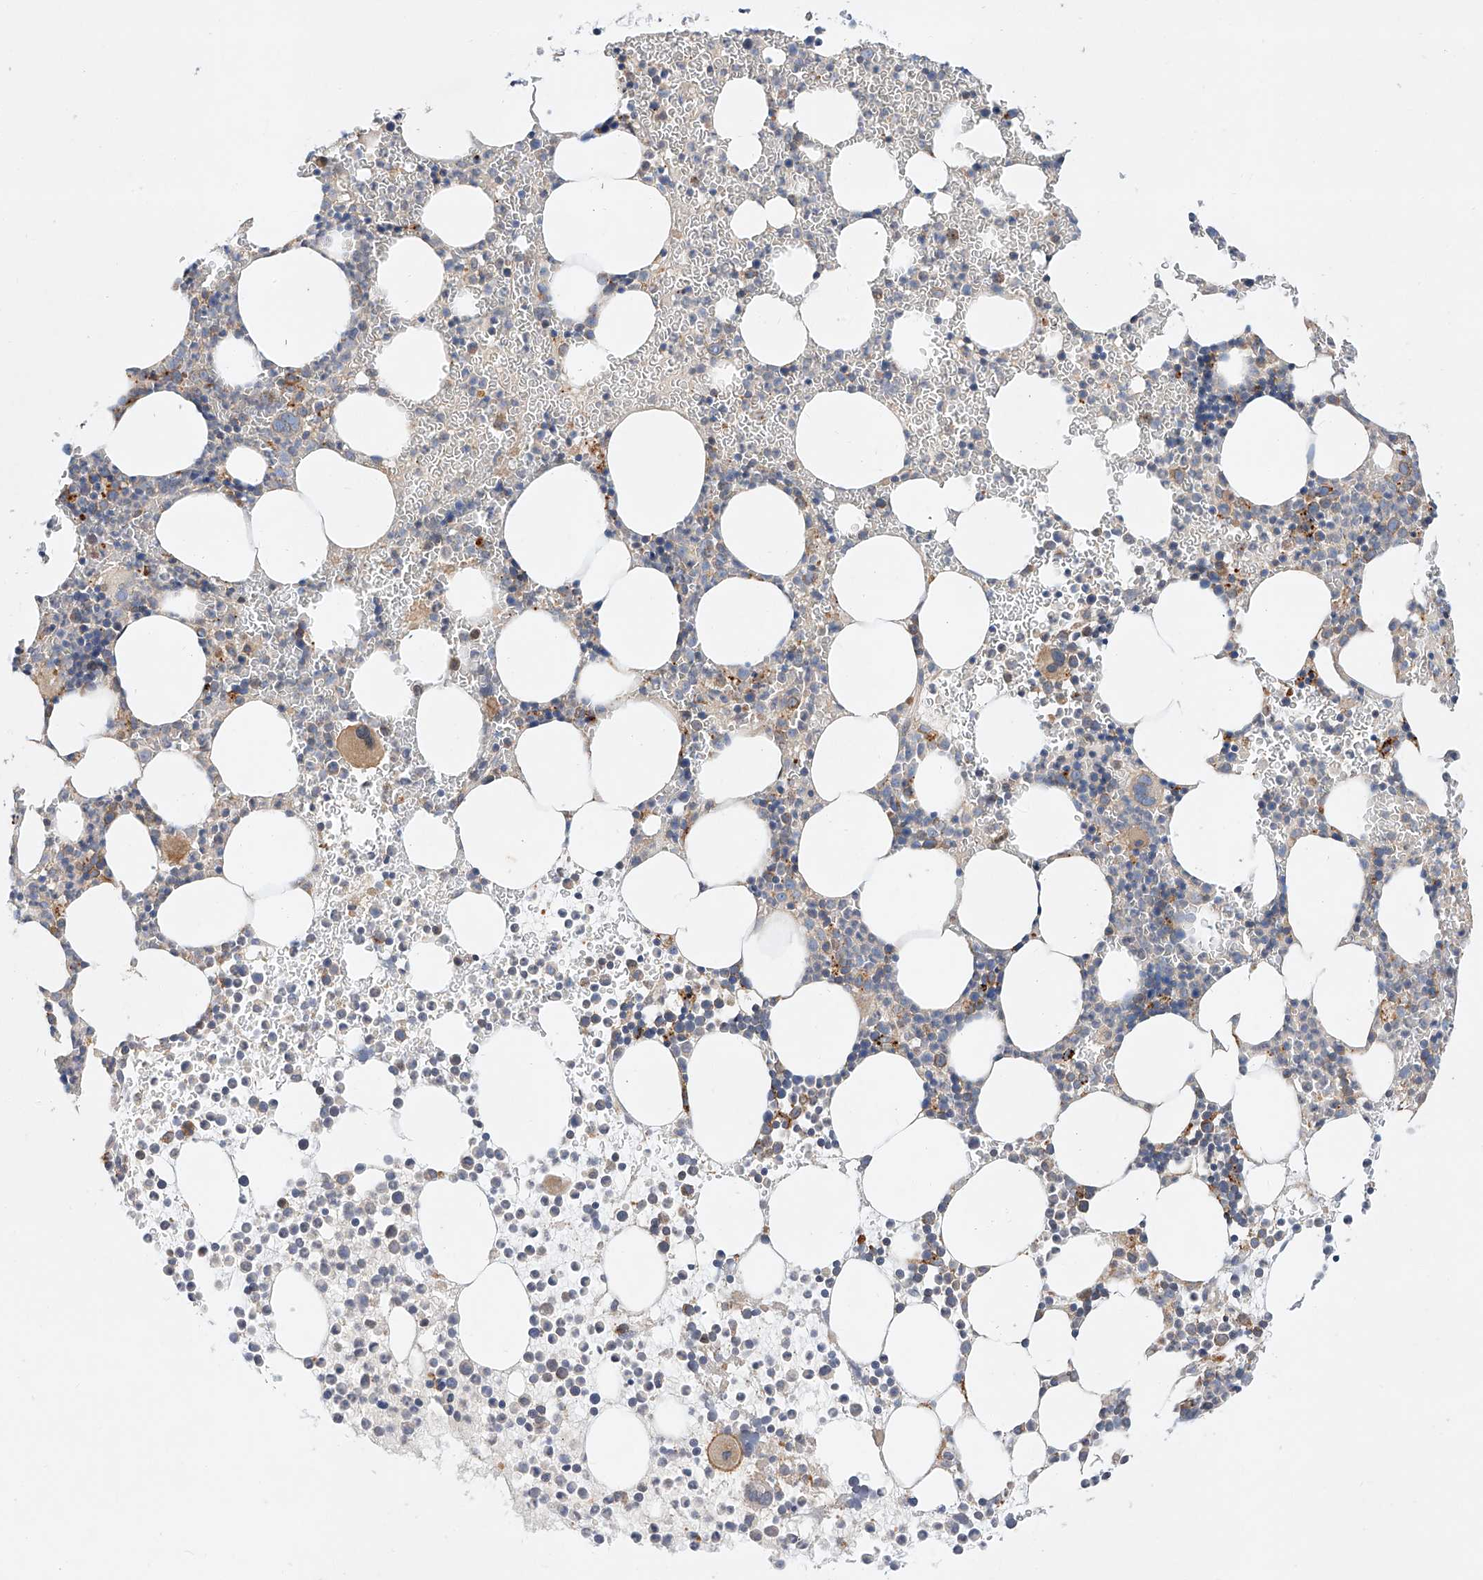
{"staining": {"intensity": "moderate", "quantity": "<25%", "location": "cytoplasmic/membranous"}, "tissue": "bone marrow", "cell_type": "Hematopoietic cells", "image_type": "normal", "snomed": [{"axis": "morphology", "description": "Normal tissue, NOS"}, {"axis": "topography", "description": "Bone marrow"}], "caption": "Moderate cytoplasmic/membranous expression is seen in about <25% of hematopoietic cells in benign bone marrow. (IHC, brightfield microscopy, high magnification).", "gene": "DIRAS3", "patient": {"sex": "female", "age": 78}}